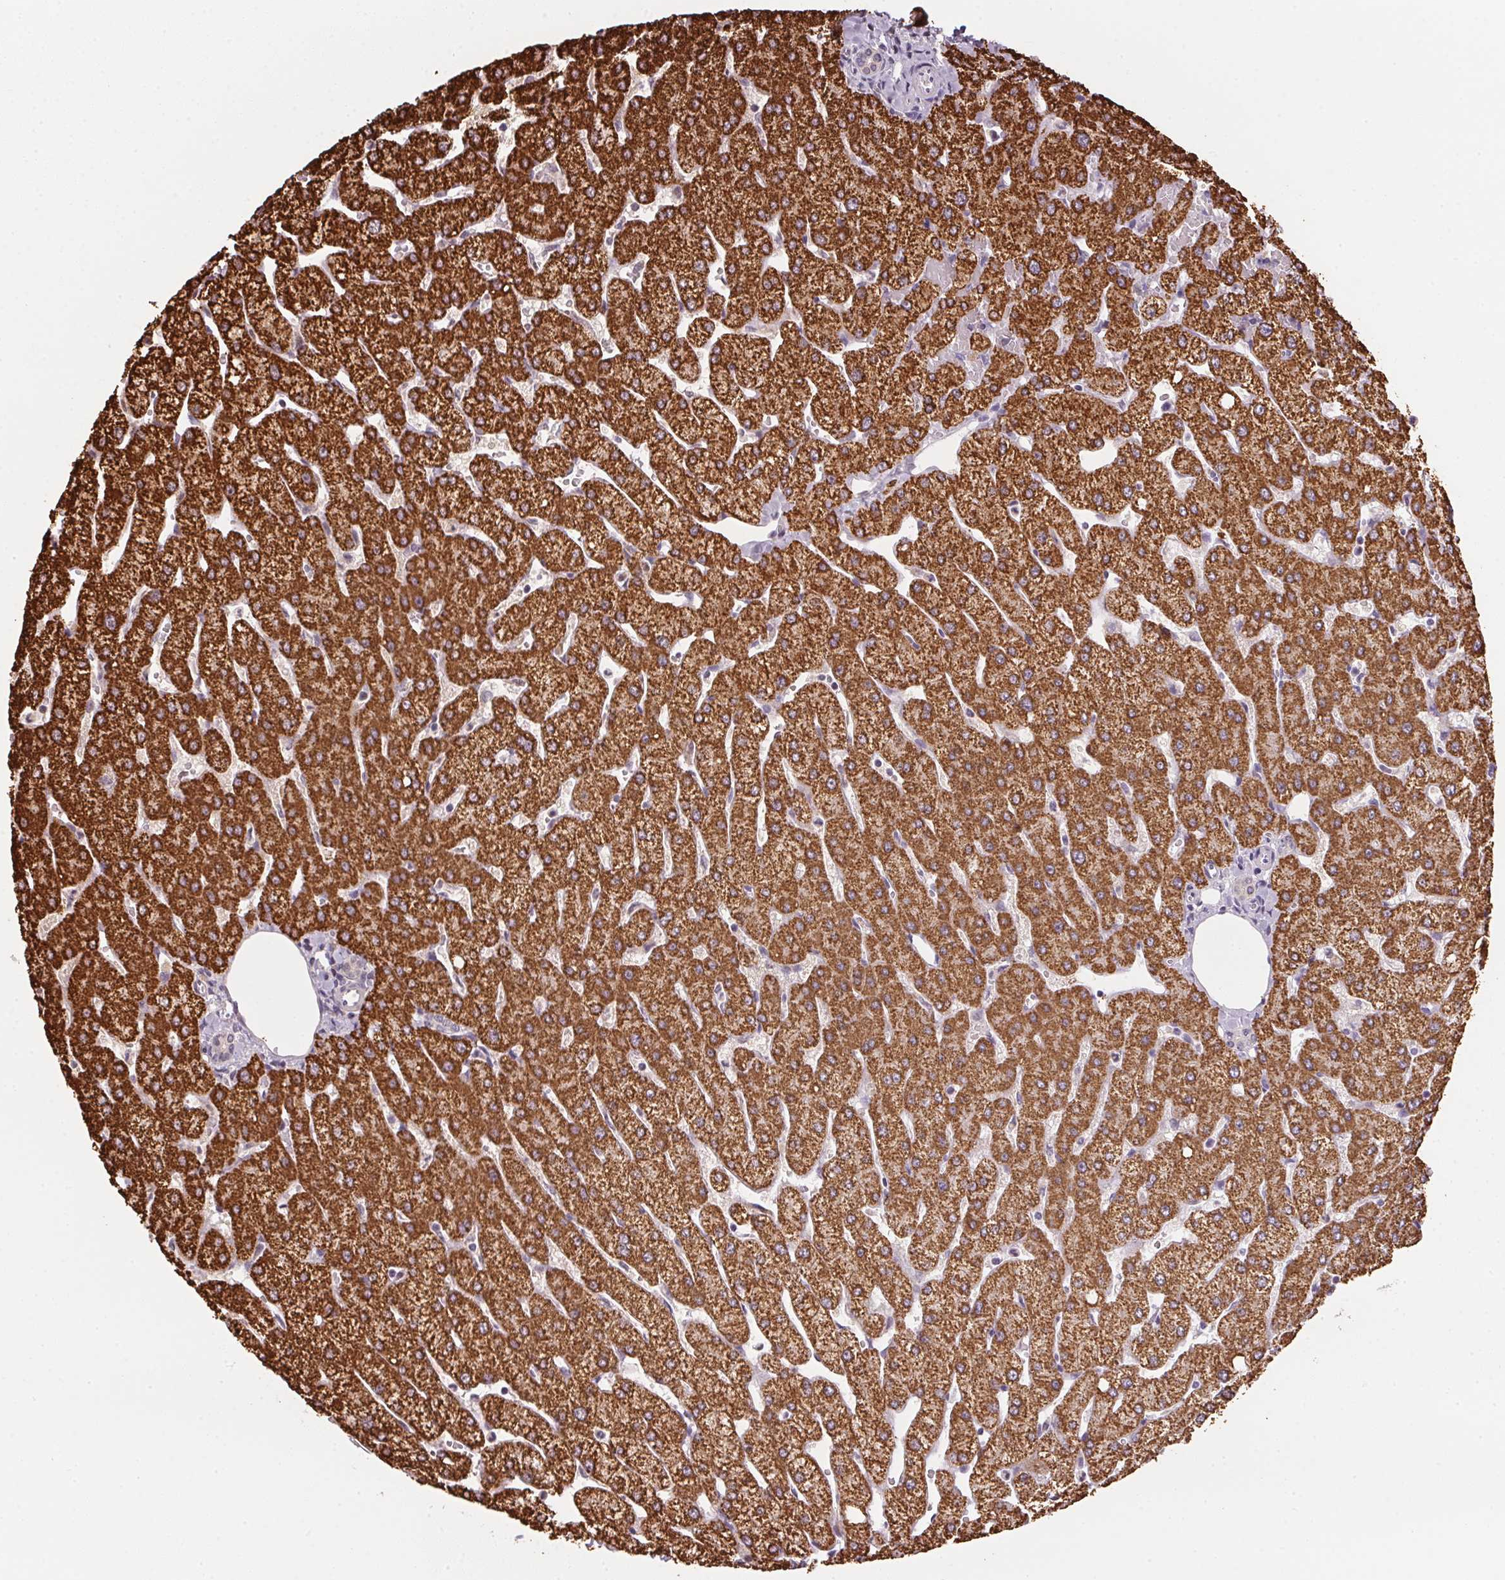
{"staining": {"intensity": "negative", "quantity": "none", "location": "none"}, "tissue": "liver", "cell_type": "Cholangiocytes", "image_type": "normal", "snomed": [{"axis": "morphology", "description": "Normal tissue, NOS"}, {"axis": "topography", "description": "Liver"}], "caption": "Immunohistochemistry micrograph of unremarkable liver: human liver stained with DAB demonstrates no significant protein expression in cholangiocytes. (Immunohistochemistry, brightfield microscopy, high magnification).", "gene": "SC5D", "patient": {"sex": "female", "age": 54}}